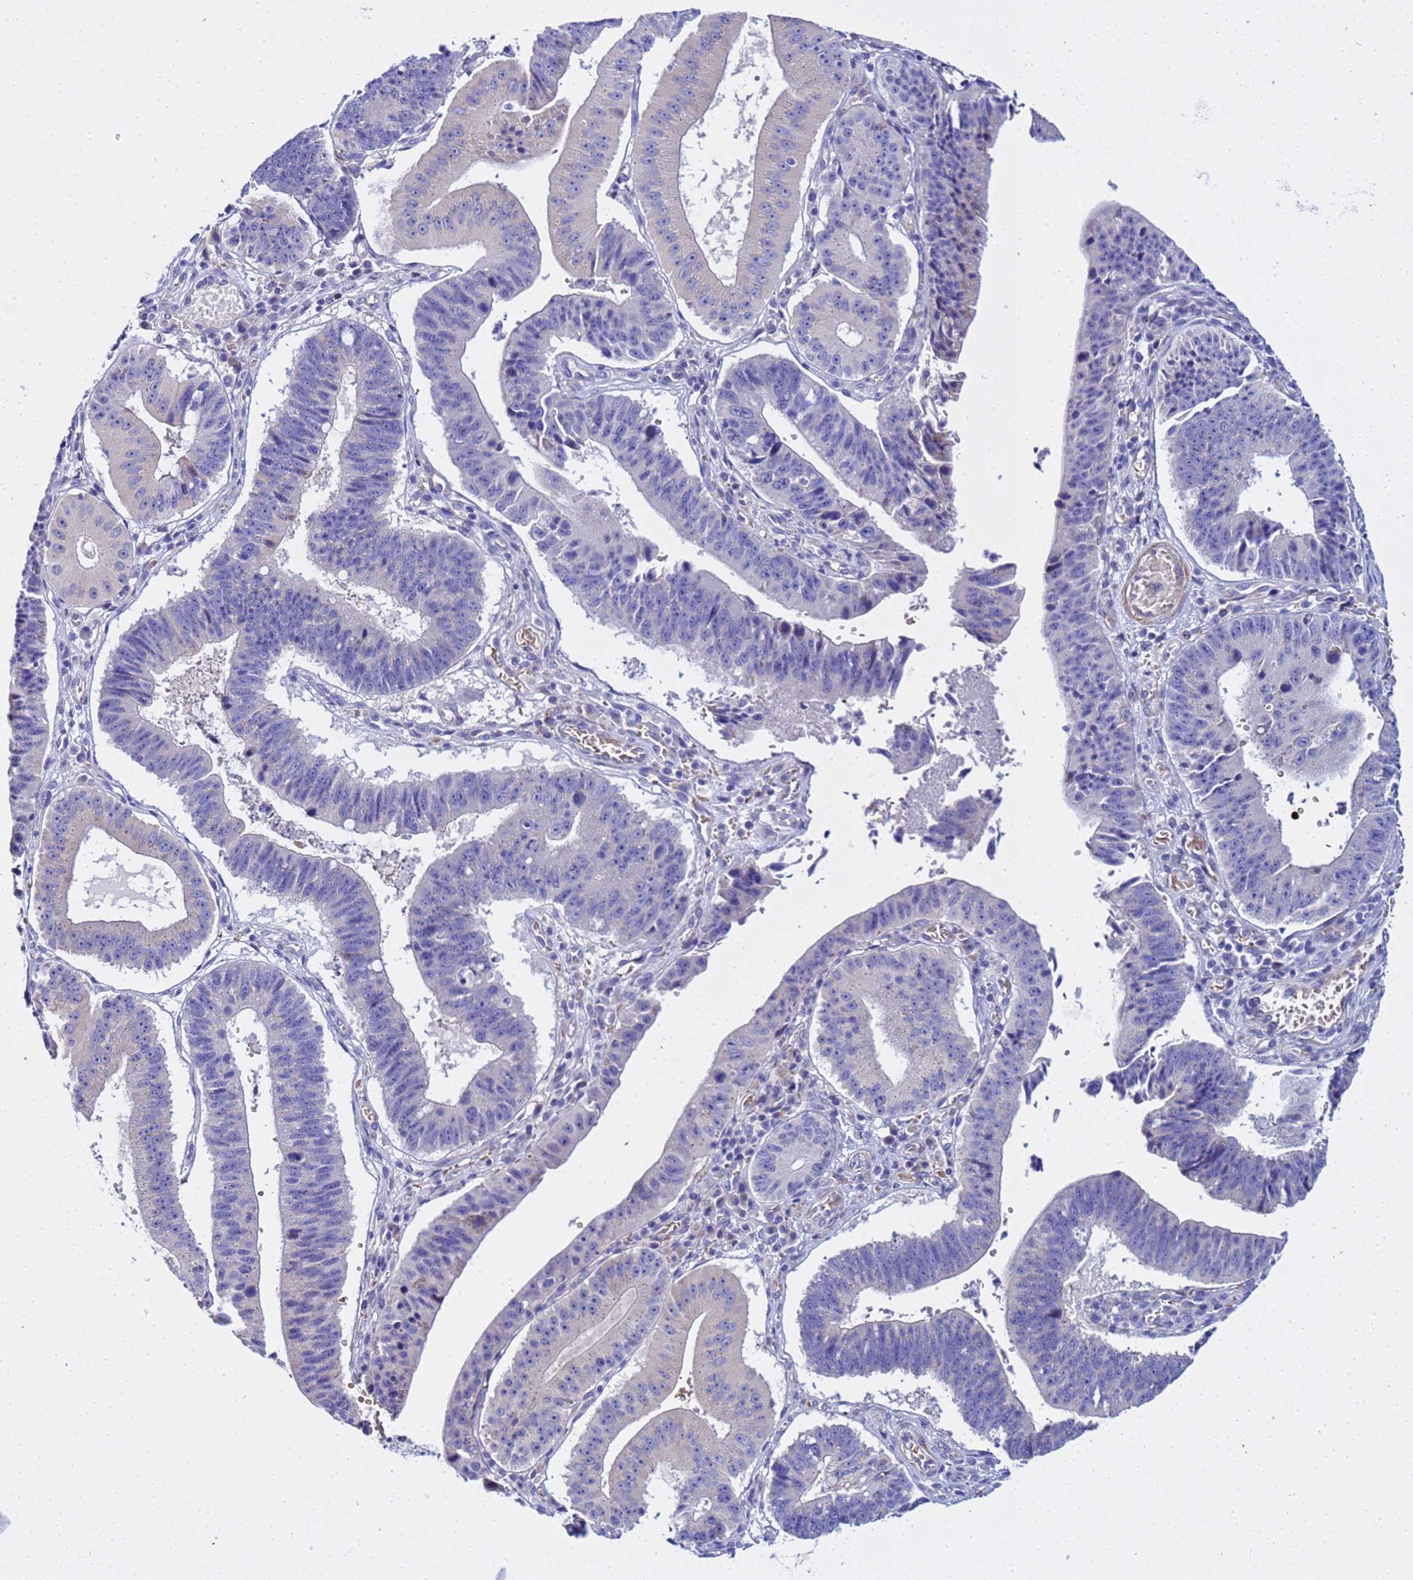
{"staining": {"intensity": "negative", "quantity": "none", "location": "none"}, "tissue": "stomach cancer", "cell_type": "Tumor cells", "image_type": "cancer", "snomed": [{"axis": "morphology", "description": "Adenocarcinoma, NOS"}, {"axis": "topography", "description": "Stomach"}], "caption": "Adenocarcinoma (stomach) stained for a protein using immunohistochemistry shows no expression tumor cells.", "gene": "USP18", "patient": {"sex": "male", "age": 59}}